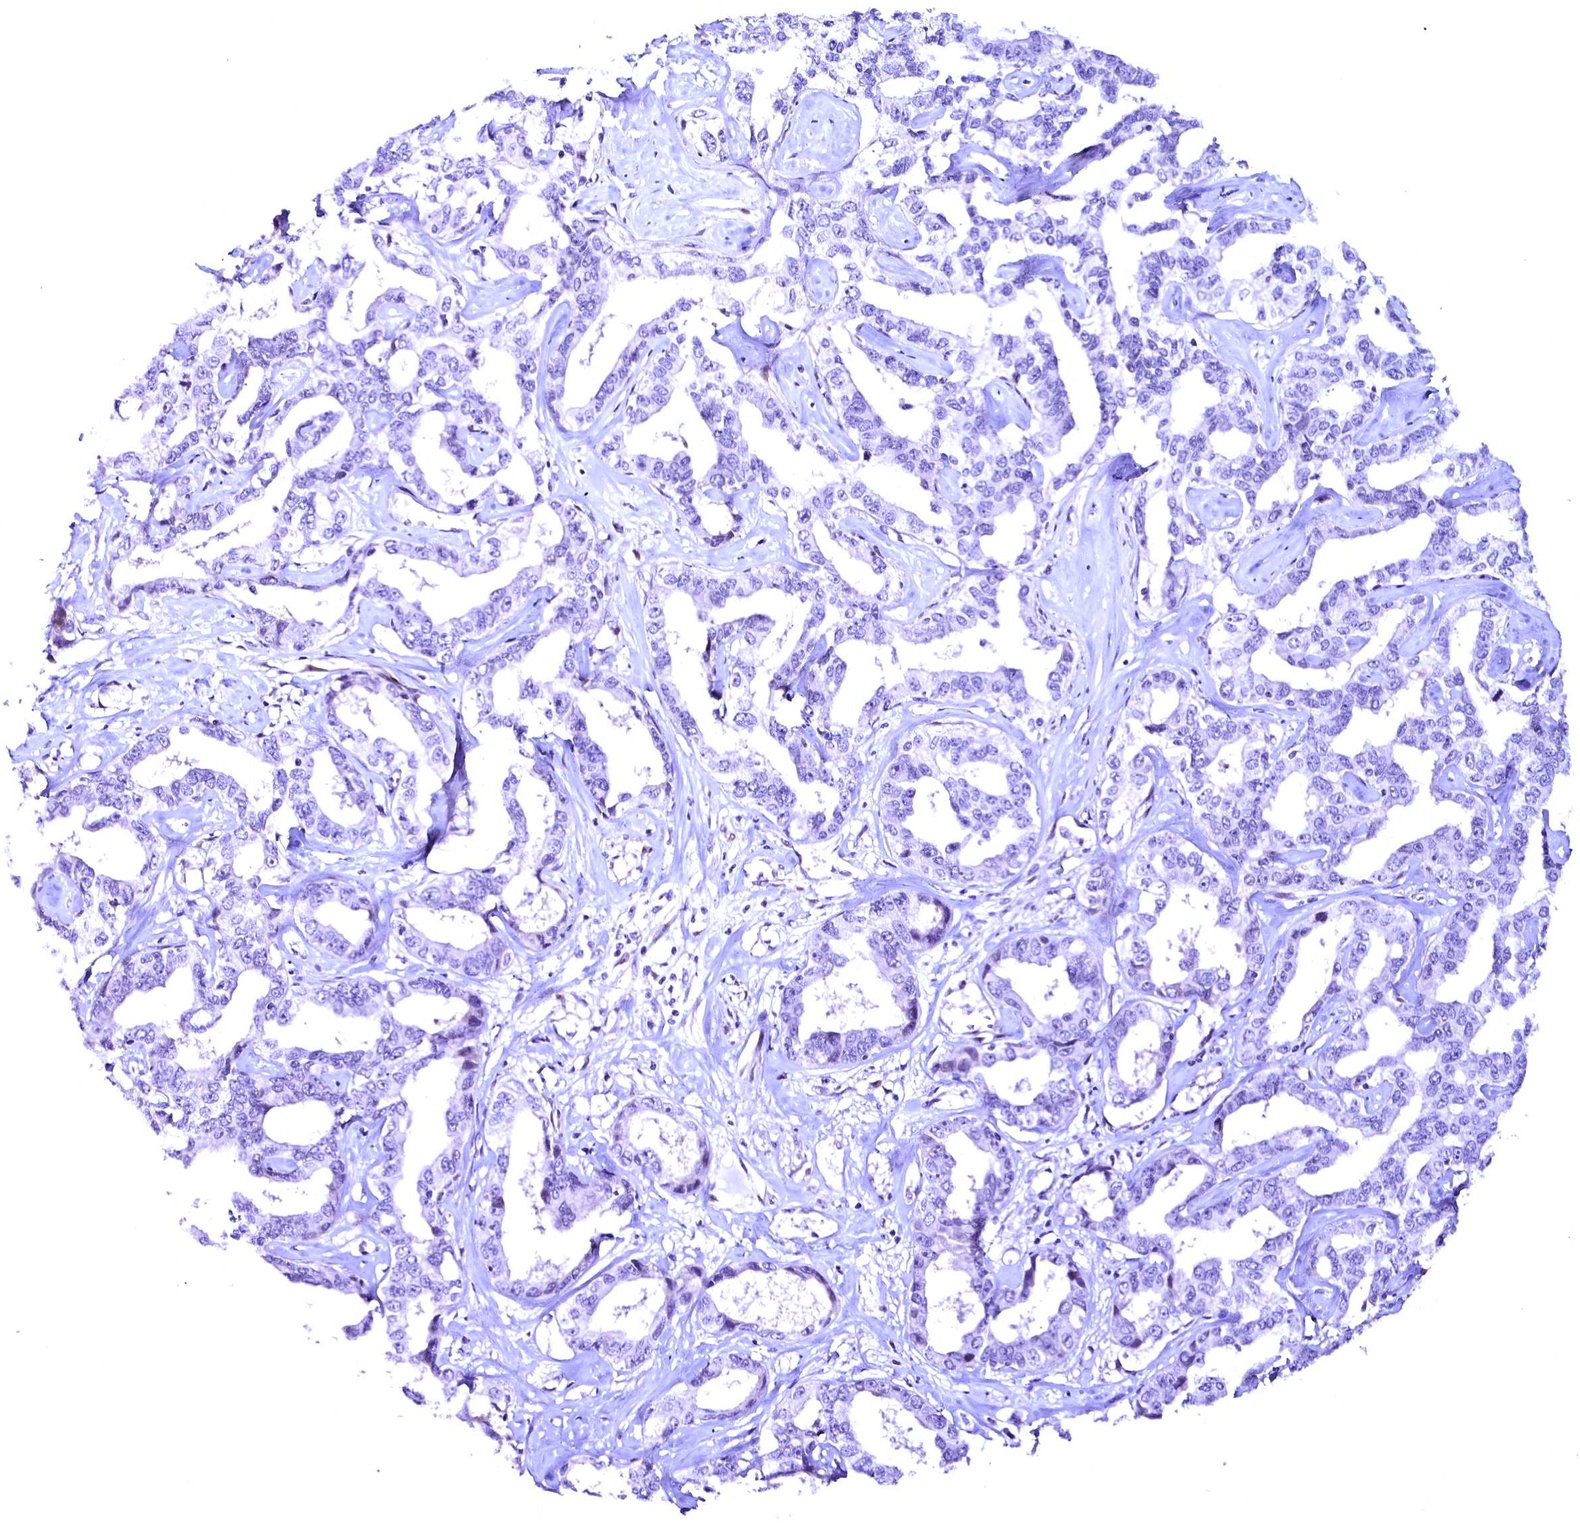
{"staining": {"intensity": "negative", "quantity": "none", "location": "none"}, "tissue": "liver cancer", "cell_type": "Tumor cells", "image_type": "cancer", "snomed": [{"axis": "morphology", "description": "Cholangiocarcinoma"}, {"axis": "topography", "description": "Liver"}], "caption": "High power microscopy histopathology image of an immunohistochemistry photomicrograph of cholangiocarcinoma (liver), revealing no significant positivity in tumor cells. (DAB (3,3'-diaminobenzidine) immunohistochemistry visualized using brightfield microscopy, high magnification).", "gene": "CCDC106", "patient": {"sex": "male", "age": 59}}